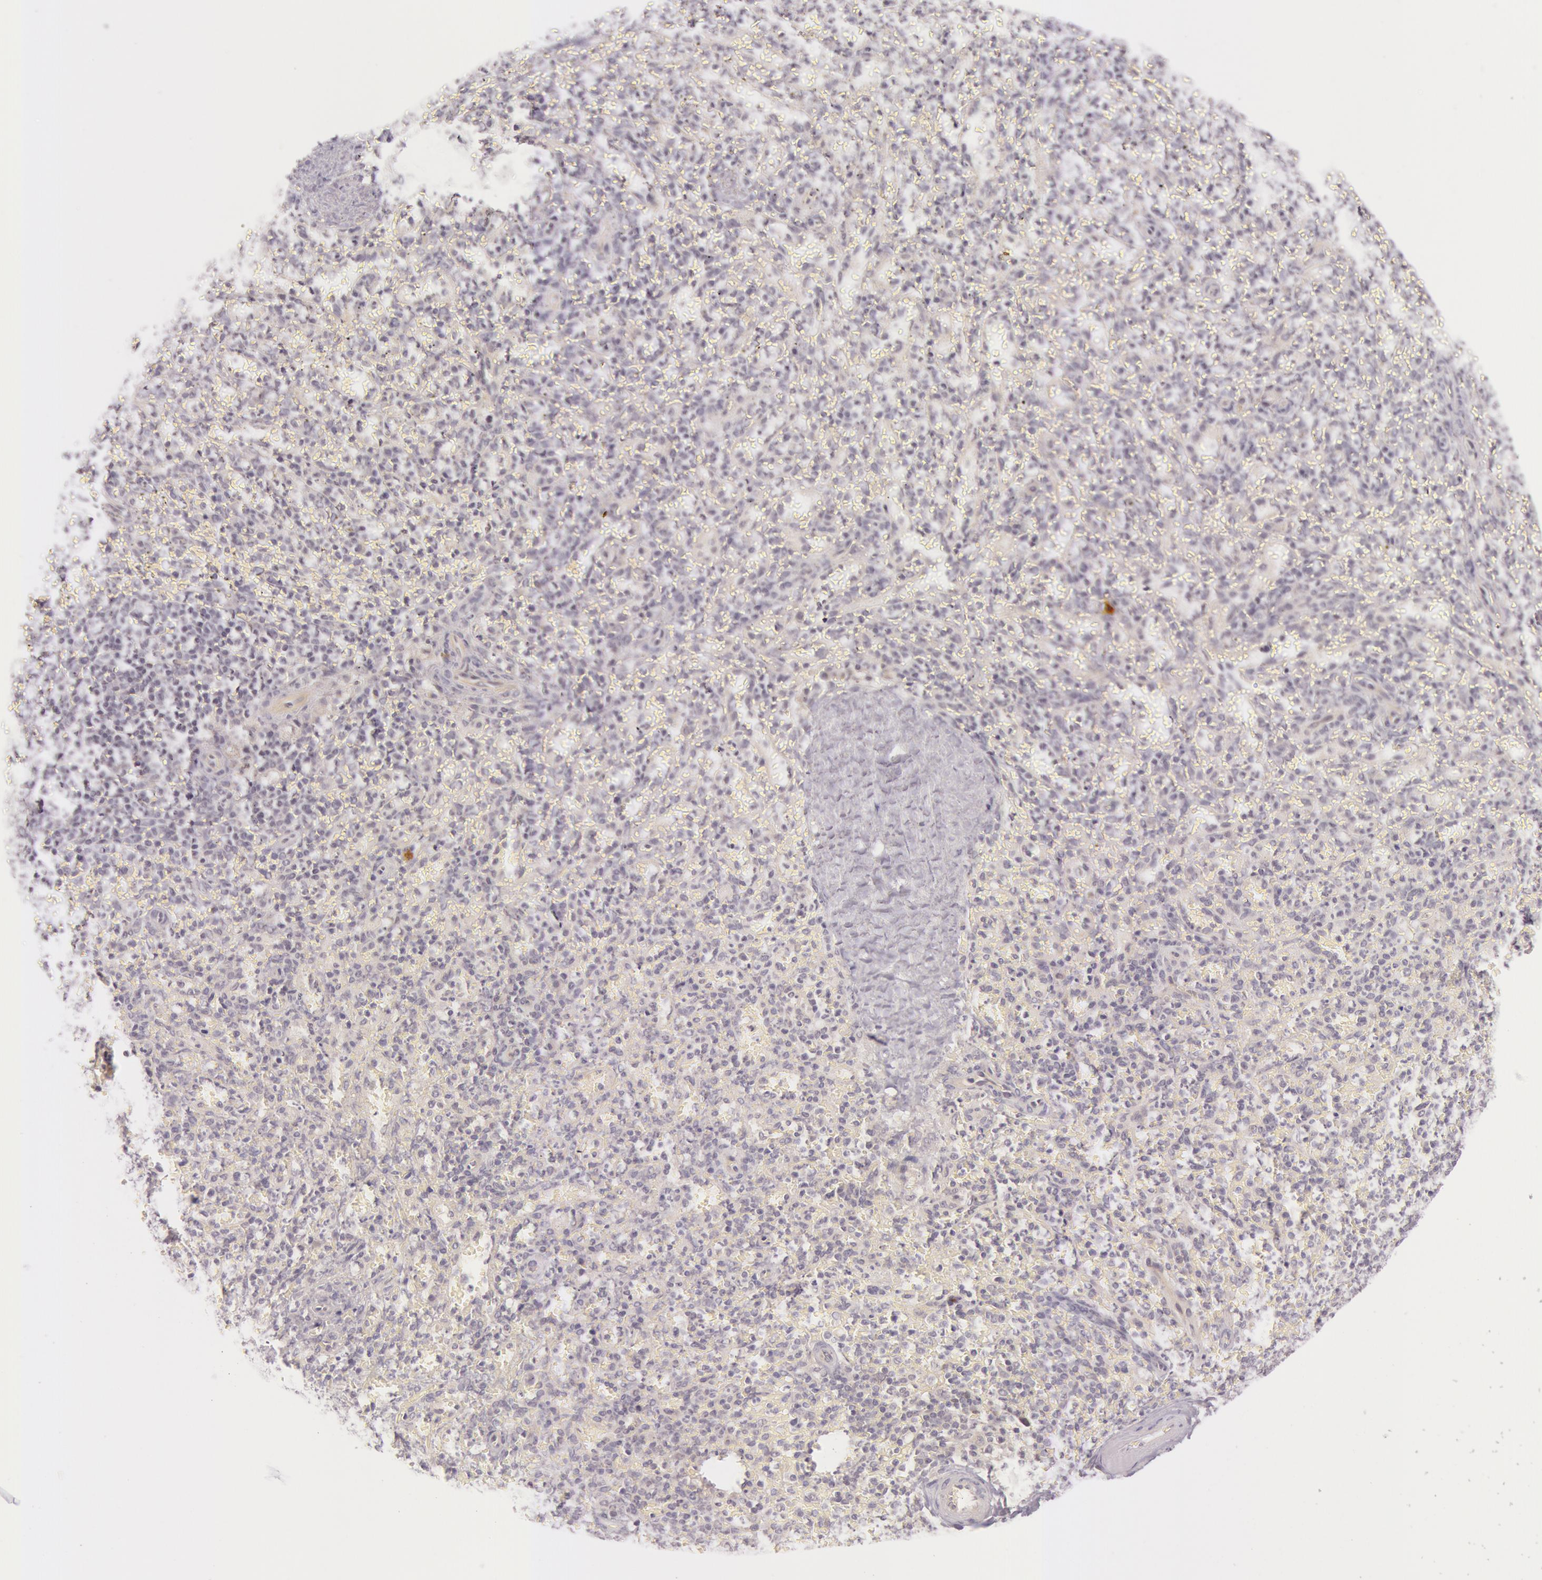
{"staining": {"intensity": "negative", "quantity": "none", "location": "none"}, "tissue": "spleen", "cell_type": "Cells in red pulp", "image_type": "normal", "snomed": [{"axis": "morphology", "description": "Normal tissue, NOS"}, {"axis": "topography", "description": "Spleen"}], "caption": "The micrograph exhibits no significant expression in cells in red pulp of spleen.", "gene": "RBMY1A1", "patient": {"sex": "female", "age": 50}}